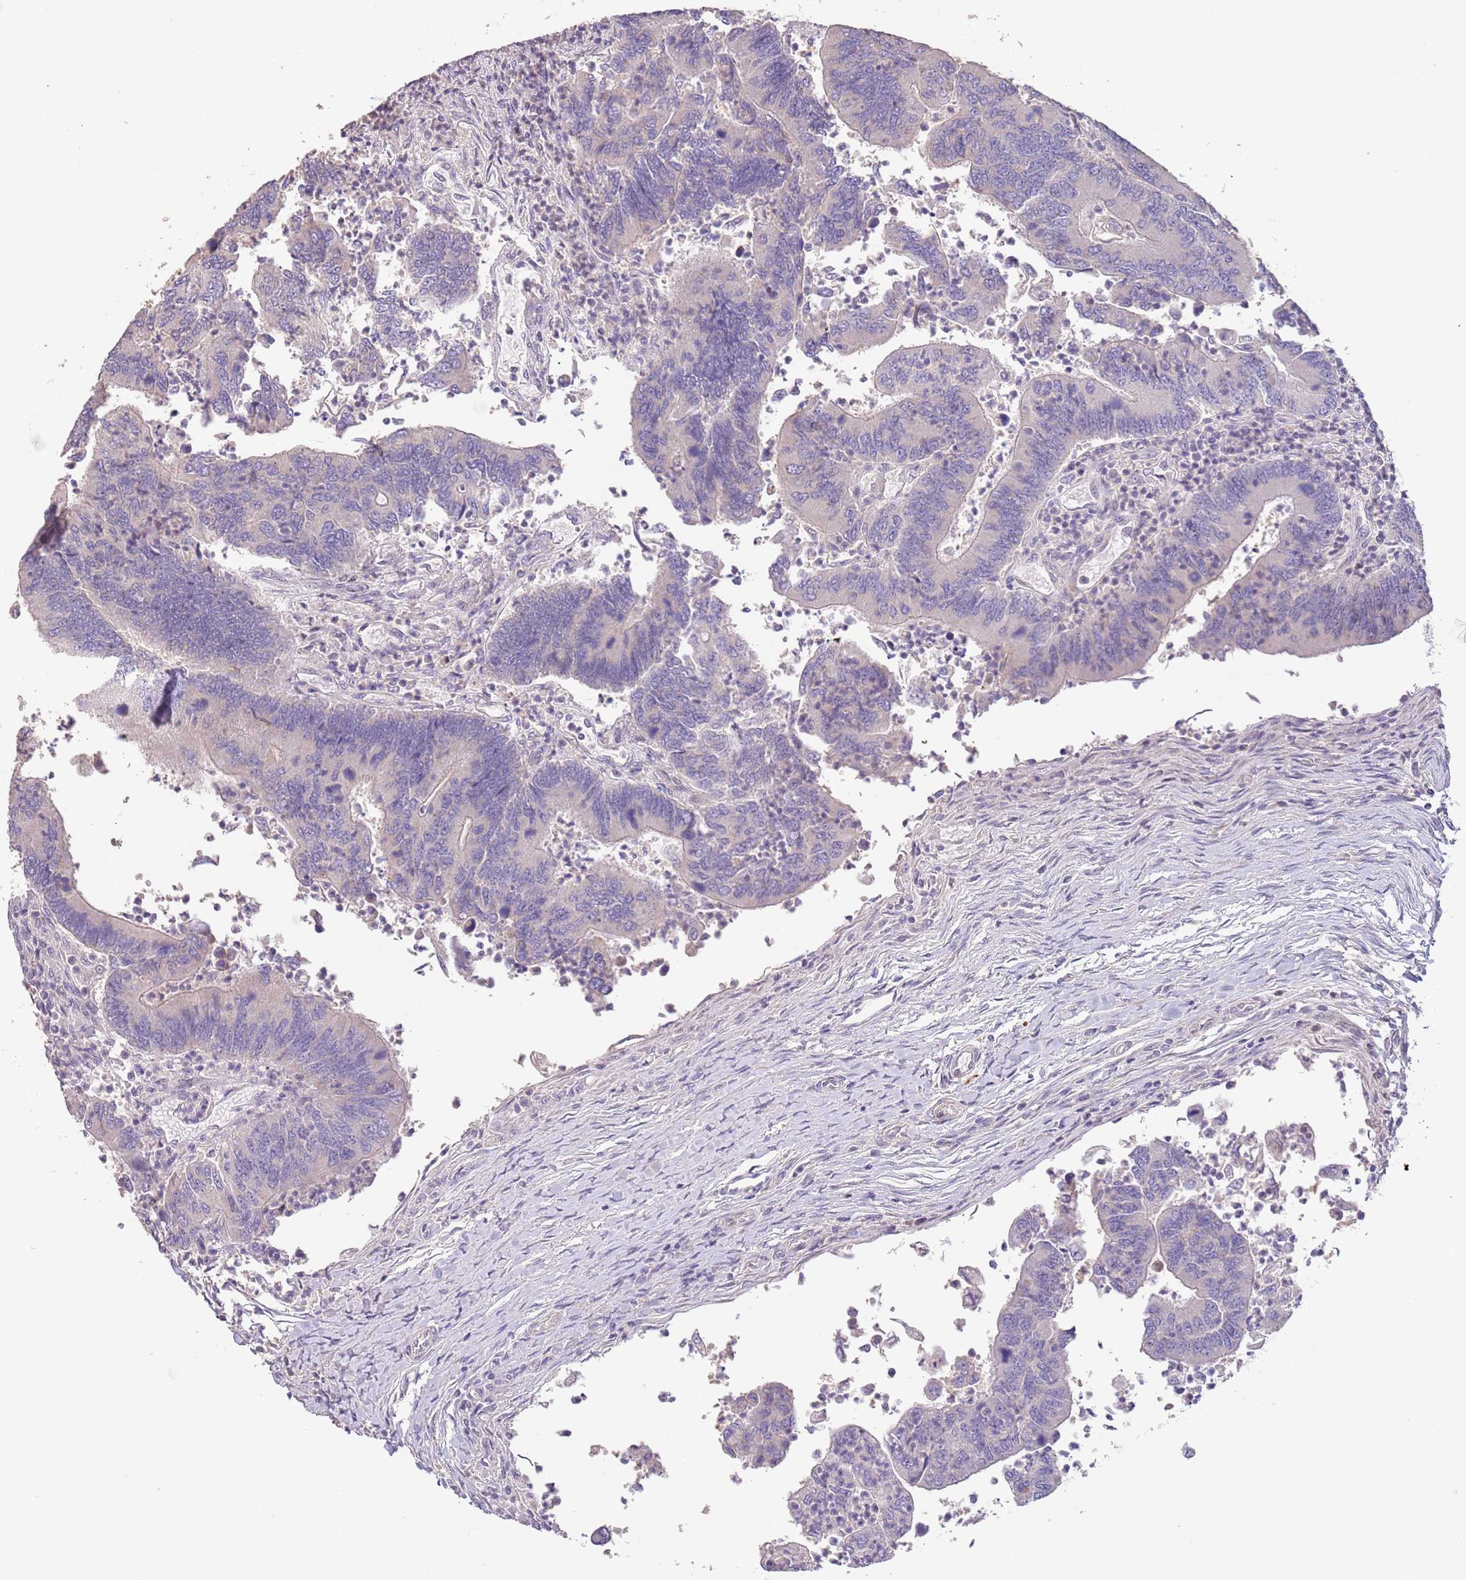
{"staining": {"intensity": "negative", "quantity": "none", "location": "none"}, "tissue": "colorectal cancer", "cell_type": "Tumor cells", "image_type": "cancer", "snomed": [{"axis": "morphology", "description": "Adenocarcinoma, NOS"}, {"axis": "topography", "description": "Colon"}], "caption": "There is no significant positivity in tumor cells of colorectal cancer (adenocarcinoma).", "gene": "ZNF658", "patient": {"sex": "female", "age": 67}}